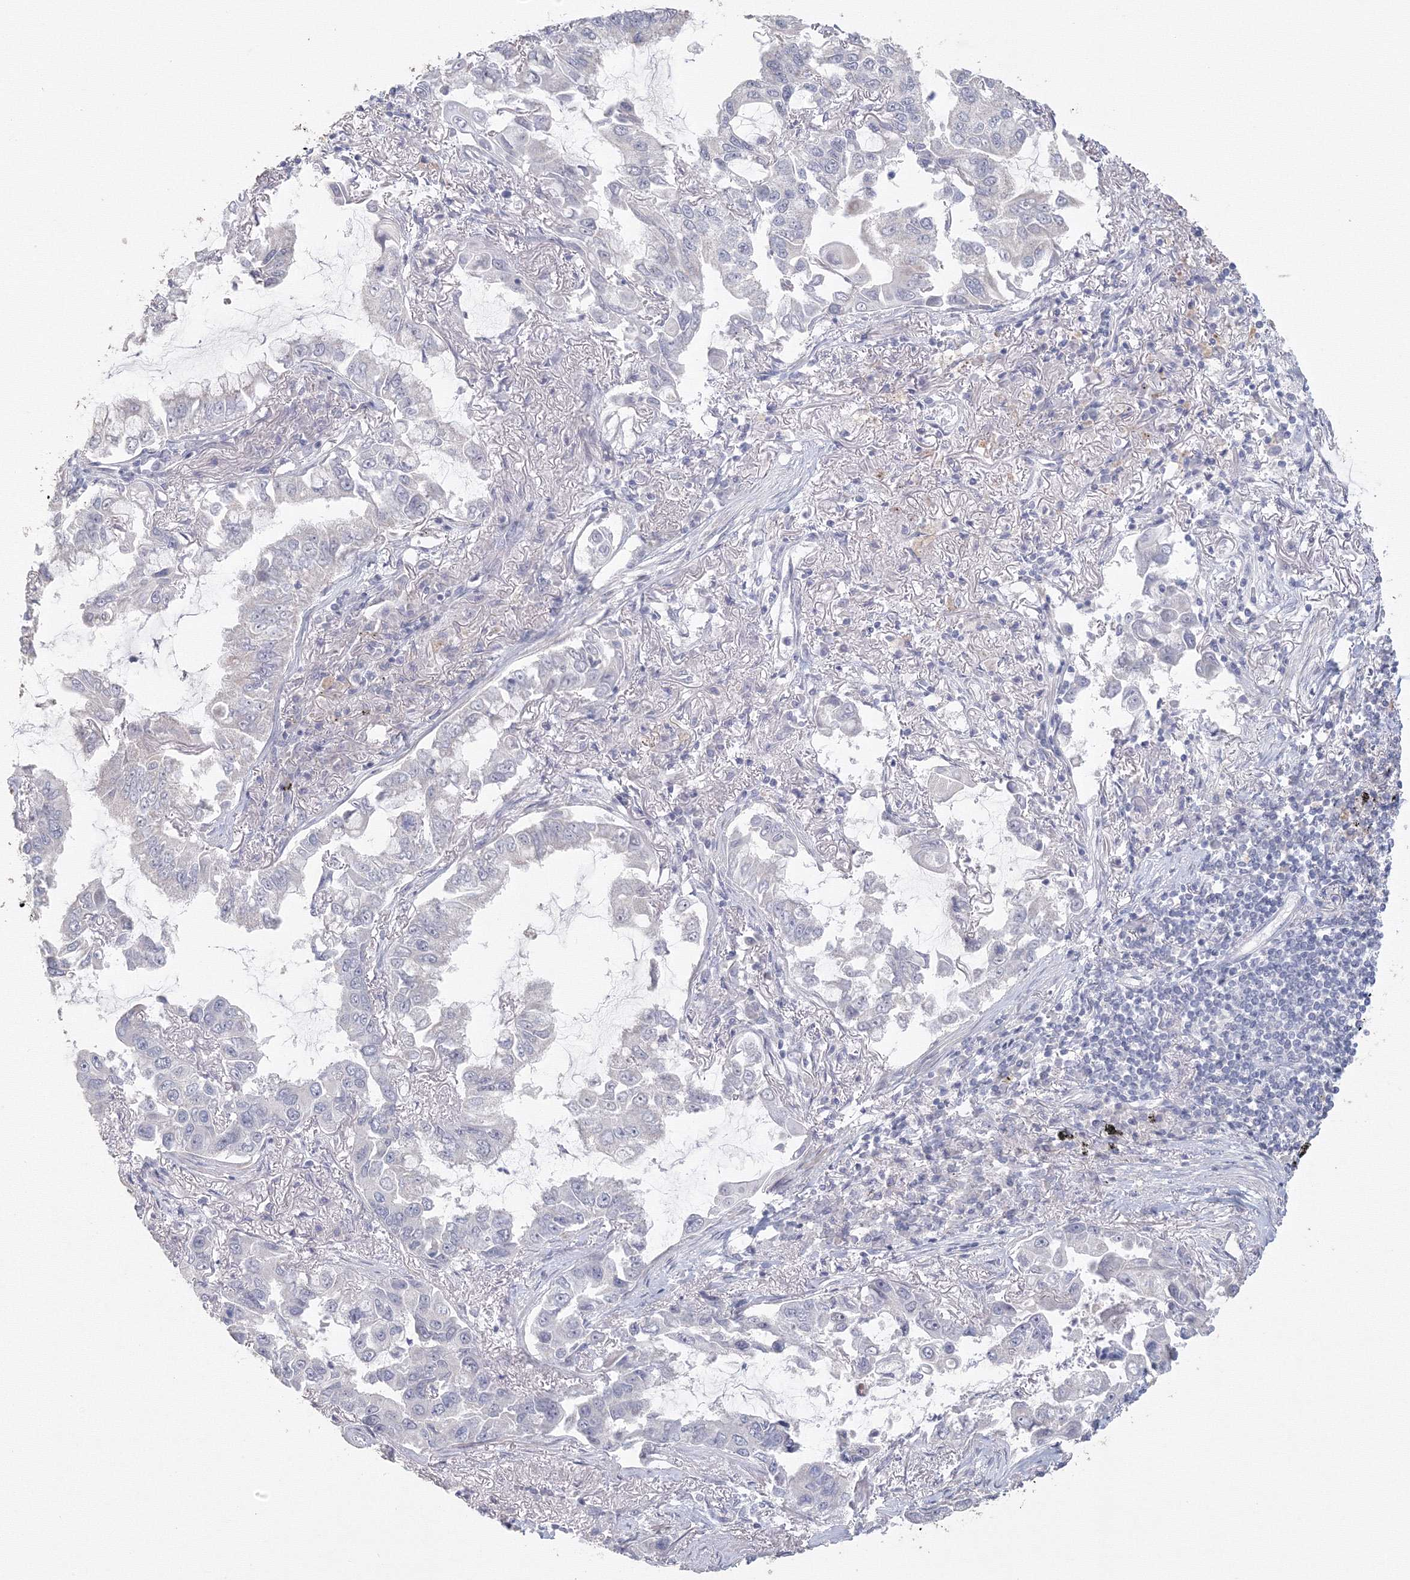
{"staining": {"intensity": "negative", "quantity": "none", "location": "none"}, "tissue": "lung cancer", "cell_type": "Tumor cells", "image_type": "cancer", "snomed": [{"axis": "morphology", "description": "Adenocarcinoma, NOS"}, {"axis": "topography", "description": "Lung"}], "caption": "The image exhibits no staining of tumor cells in adenocarcinoma (lung).", "gene": "TACC2", "patient": {"sex": "male", "age": 64}}